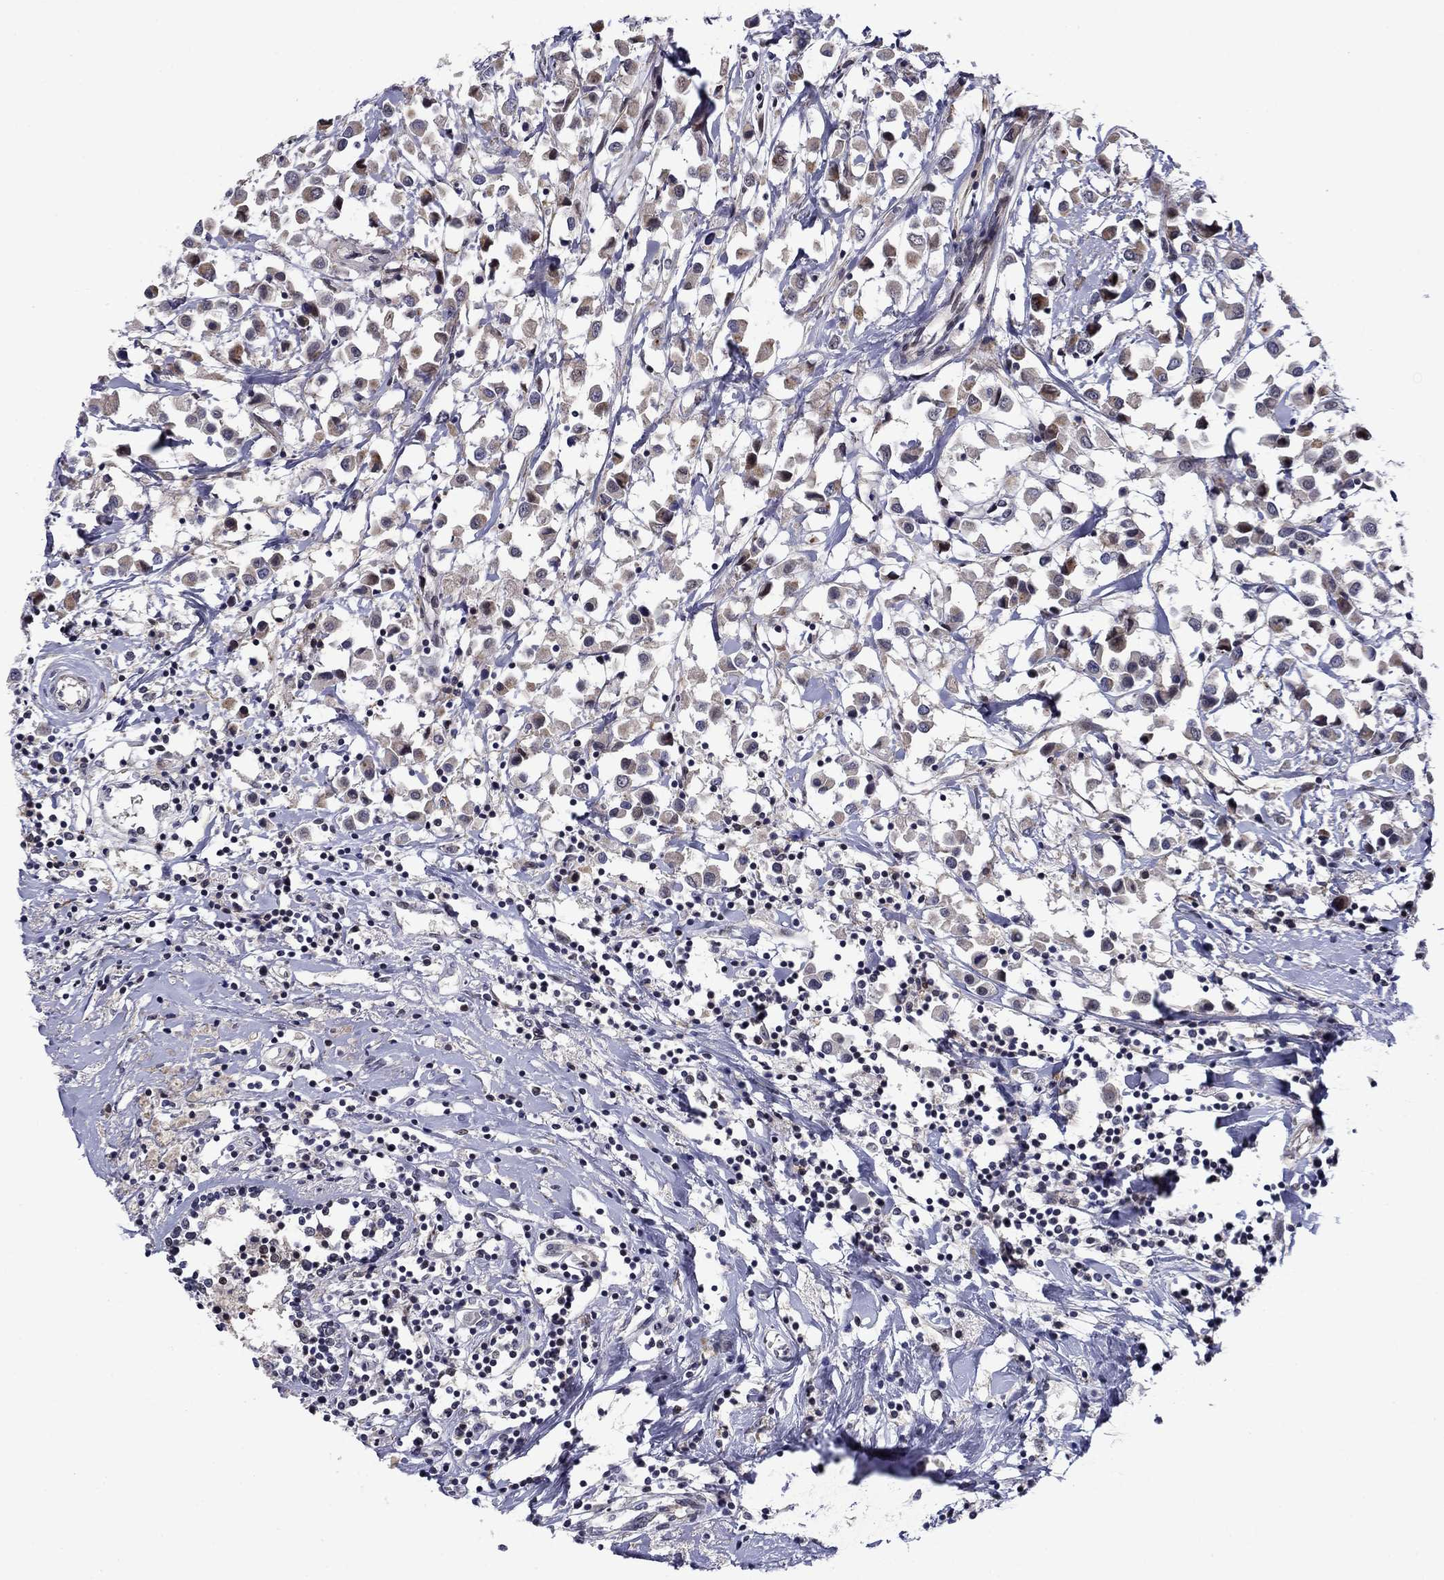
{"staining": {"intensity": "weak", "quantity": "<25%", "location": "cytoplasmic/membranous"}, "tissue": "breast cancer", "cell_type": "Tumor cells", "image_type": "cancer", "snomed": [{"axis": "morphology", "description": "Duct carcinoma"}, {"axis": "topography", "description": "Breast"}], "caption": "Tumor cells show no significant protein staining in breast intraductal carcinoma. (IHC, brightfield microscopy, high magnification).", "gene": "B3GAT1", "patient": {"sex": "female", "age": 61}}